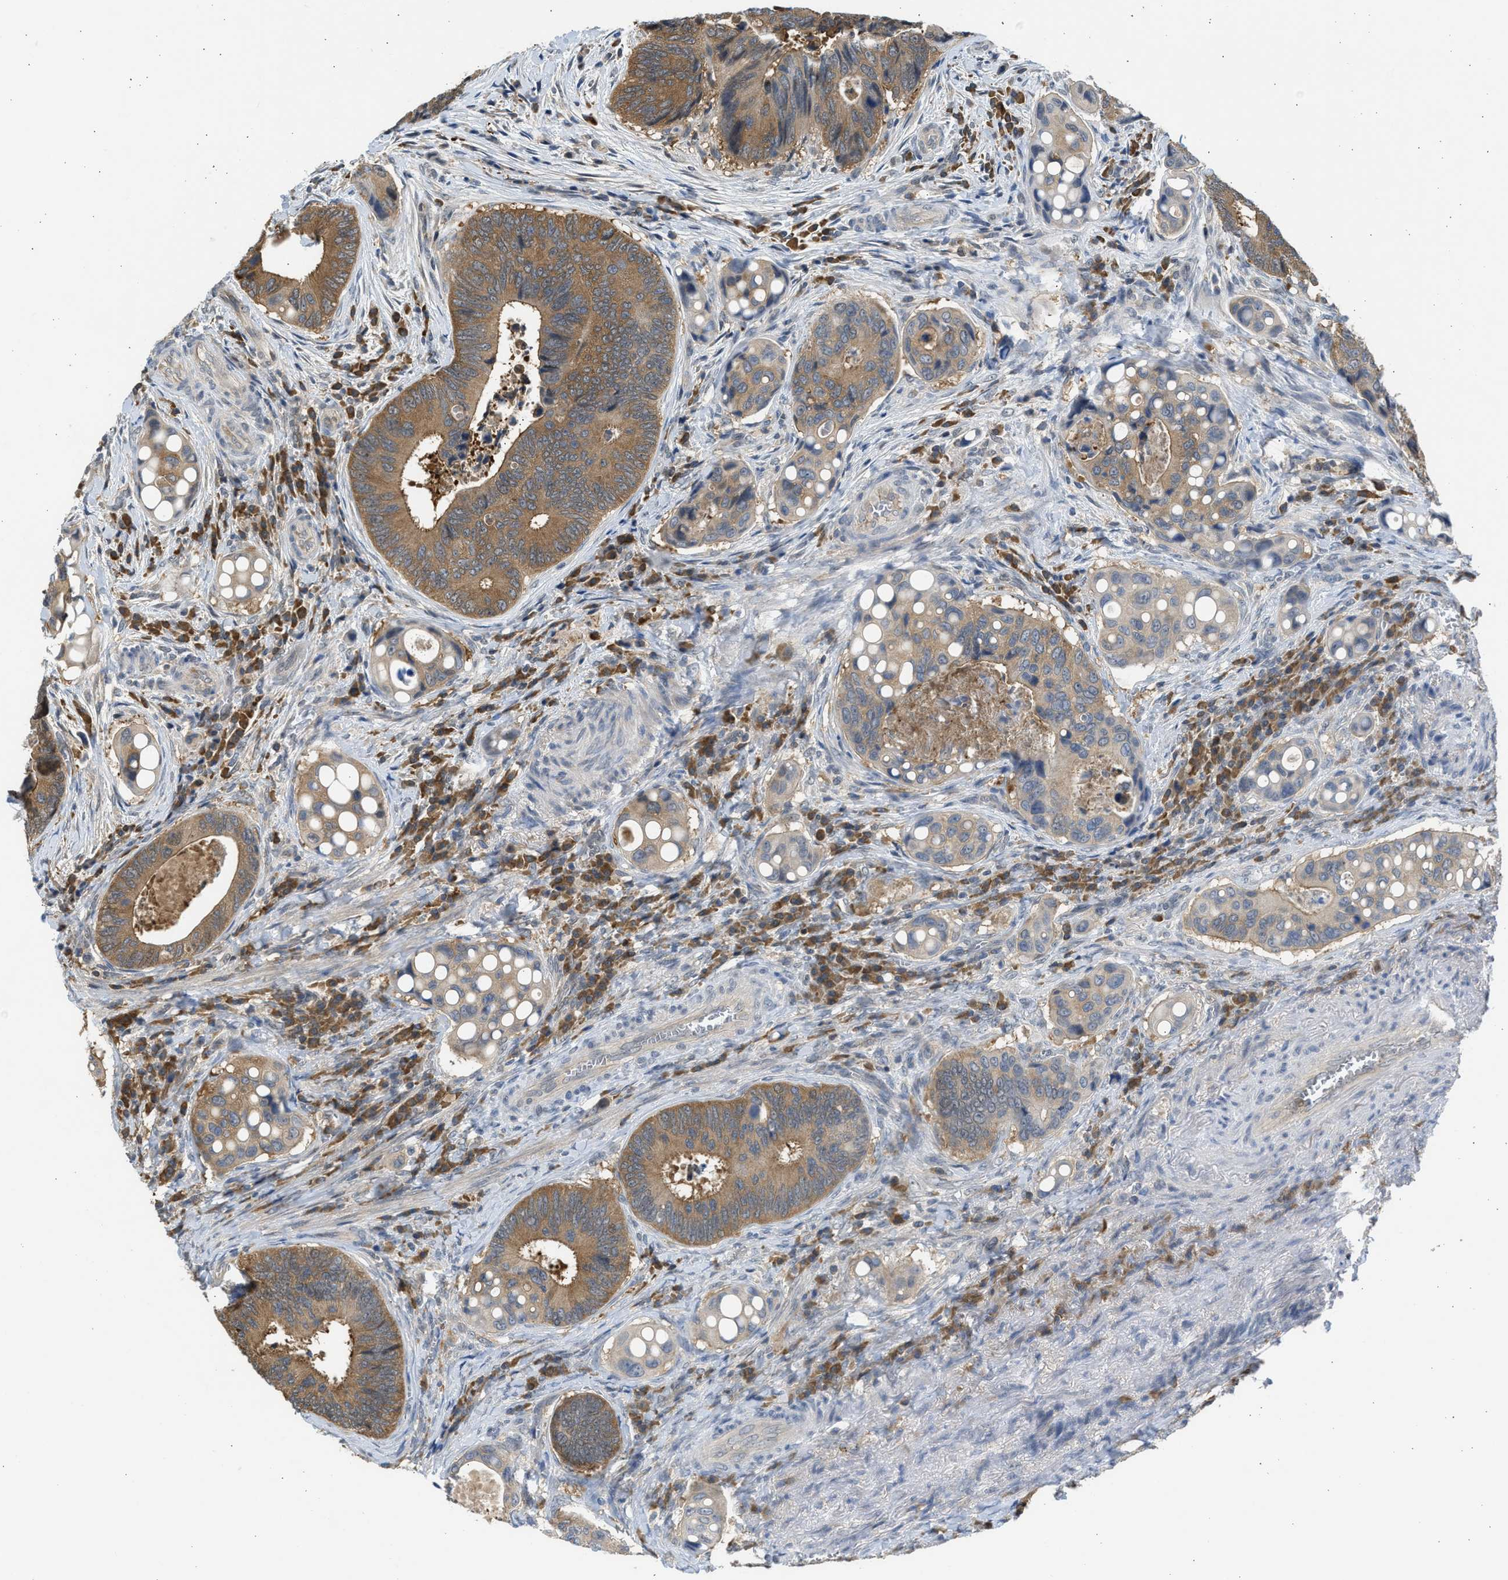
{"staining": {"intensity": "moderate", "quantity": ">75%", "location": "cytoplasmic/membranous"}, "tissue": "colorectal cancer", "cell_type": "Tumor cells", "image_type": "cancer", "snomed": [{"axis": "morphology", "description": "Inflammation, NOS"}, {"axis": "morphology", "description": "Adenocarcinoma, NOS"}, {"axis": "topography", "description": "Colon"}], "caption": "There is medium levels of moderate cytoplasmic/membranous expression in tumor cells of colorectal adenocarcinoma, as demonstrated by immunohistochemical staining (brown color).", "gene": "MAPK7", "patient": {"sex": "male", "age": 72}}